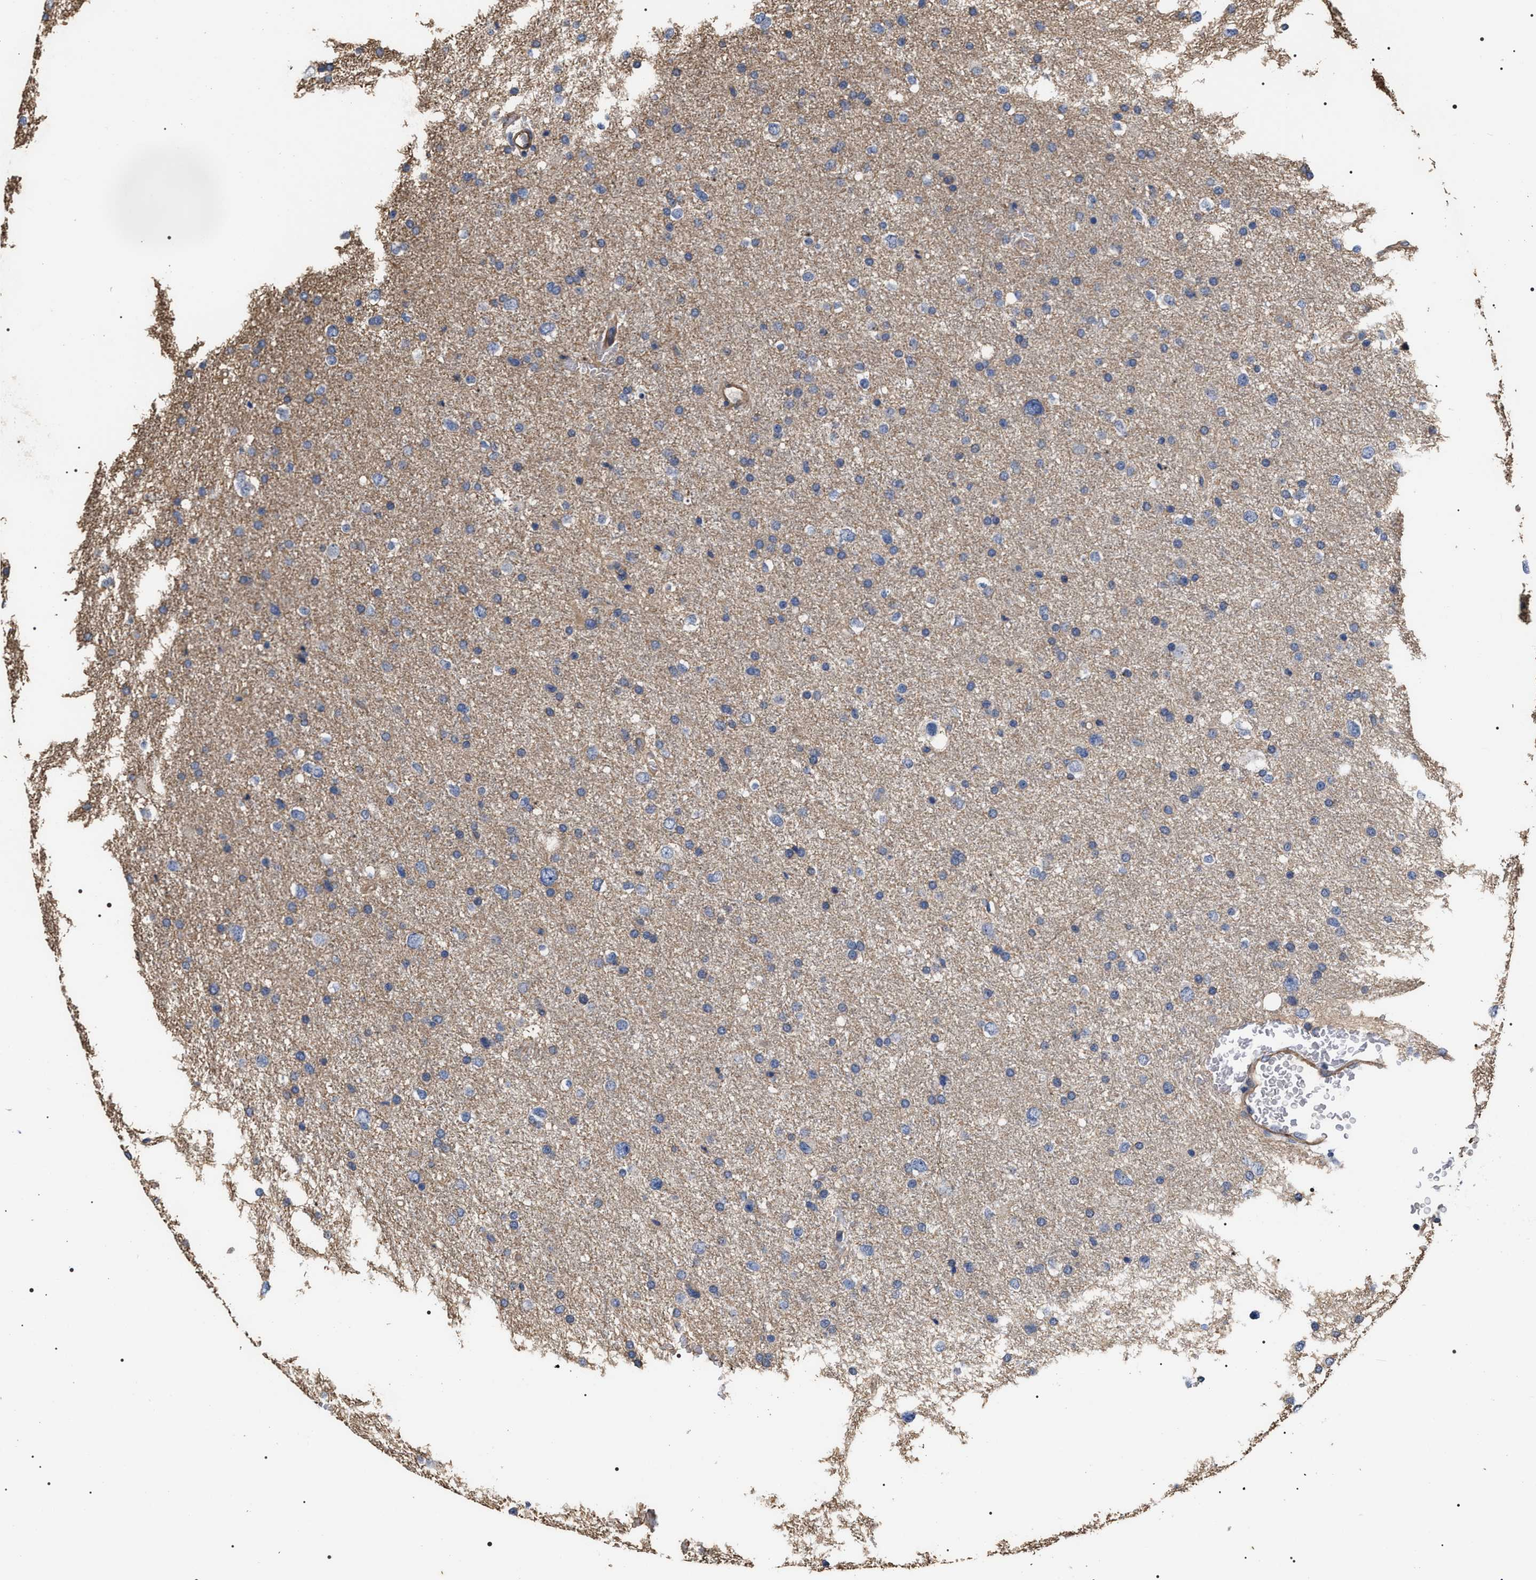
{"staining": {"intensity": "negative", "quantity": "none", "location": "none"}, "tissue": "glioma", "cell_type": "Tumor cells", "image_type": "cancer", "snomed": [{"axis": "morphology", "description": "Glioma, malignant, Low grade"}, {"axis": "topography", "description": "Brain"}], "caption": "DAB immunohistochemical staining of glioma reveals no significant expression in tumor cells.", "gene": "TSPAN33", "patient": {"sex": "female", "age": 37}}